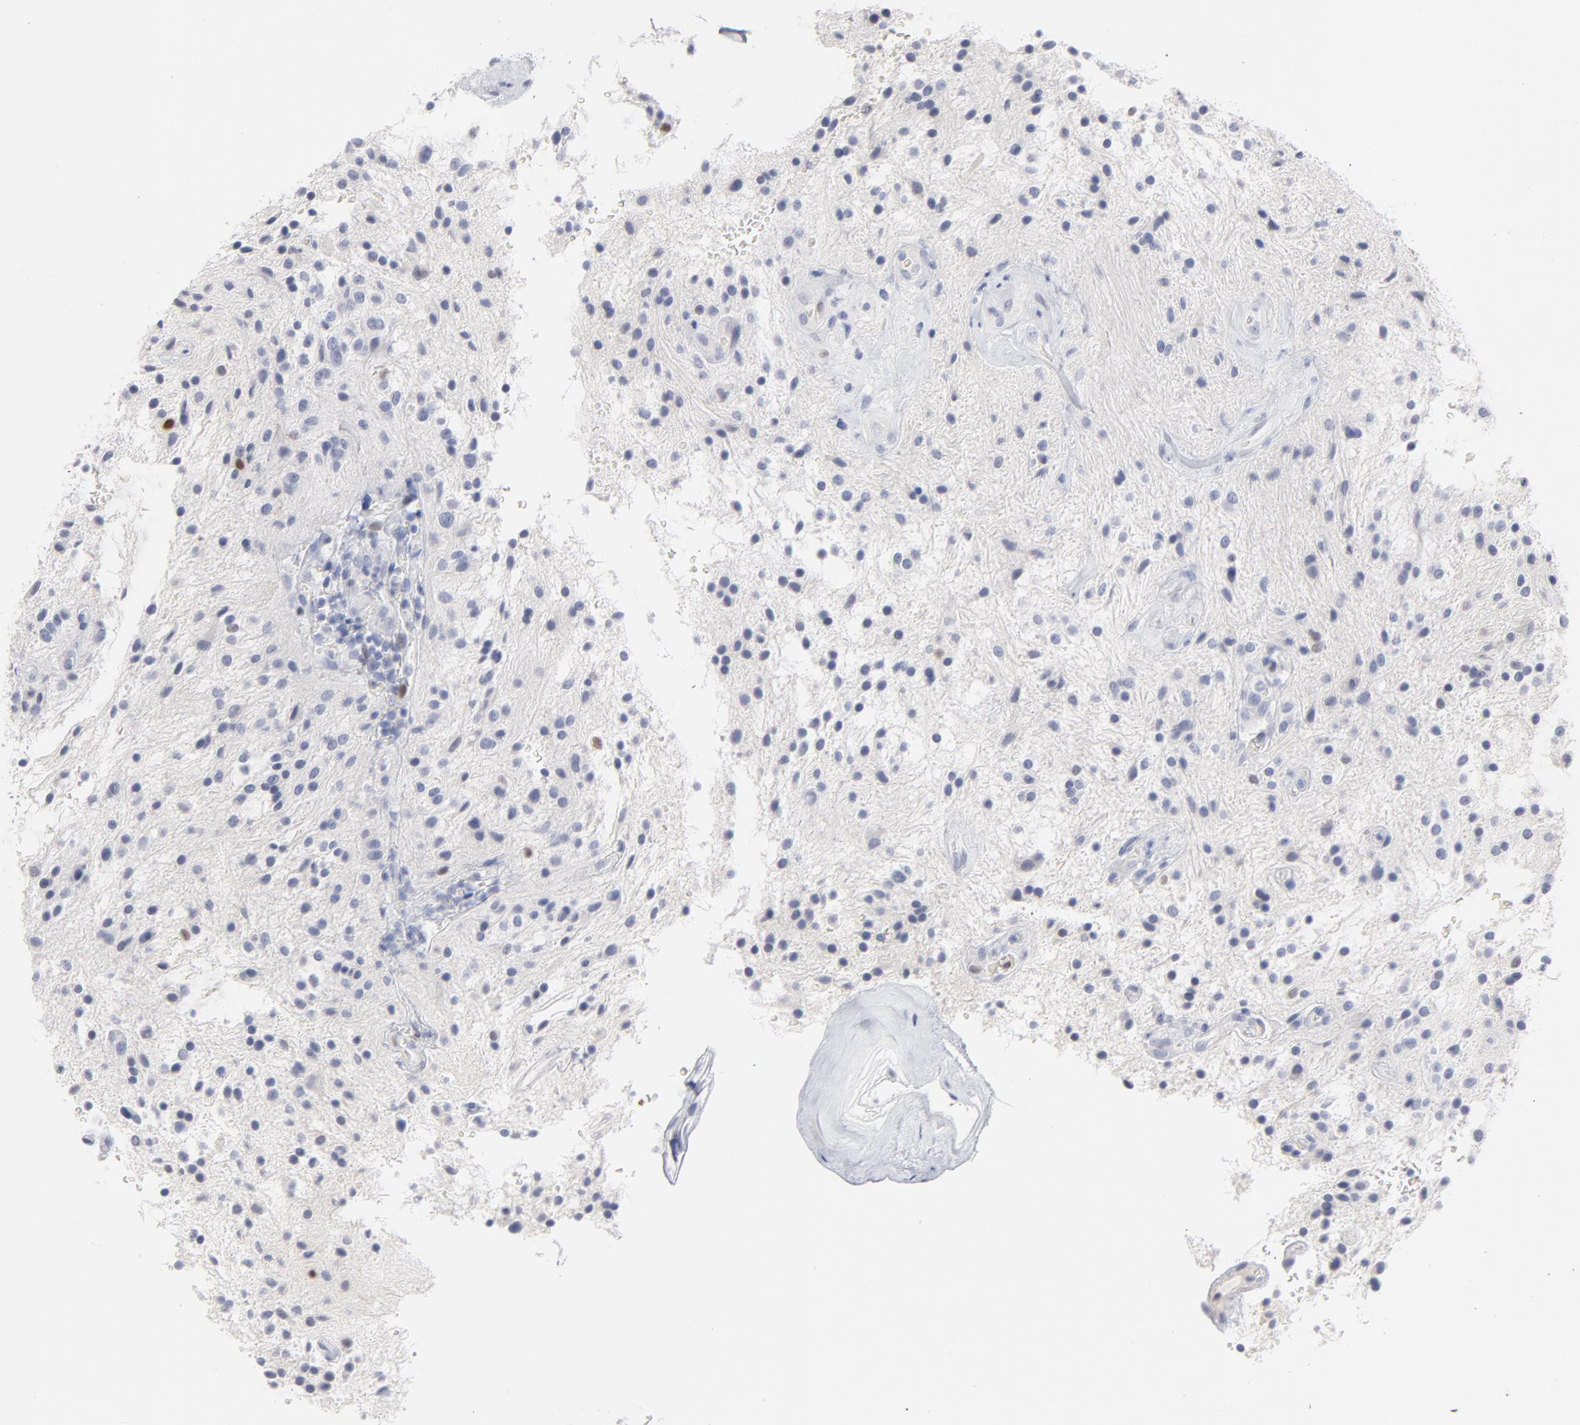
{"staining": {"intensity": "negative", "quantity": "none", "location": "none"}, "tissue": "glioma", "cell_type": "Tumor cells", "image_type": "cancer", "snomed": [{"axis": "morphology", "description": "Glioma, malignant, NOS"}, {"axis": "topography", "description": "Cerebellum"}], "caption": "IHC photomicrograph of neoplastic tissue: human glioma stained with DAB (3,3'-diaminobenzidine) shows no significant protein staining in tumor cells.", "gene": "MCM7", "patient": {"sex": "female", "age": 10}}